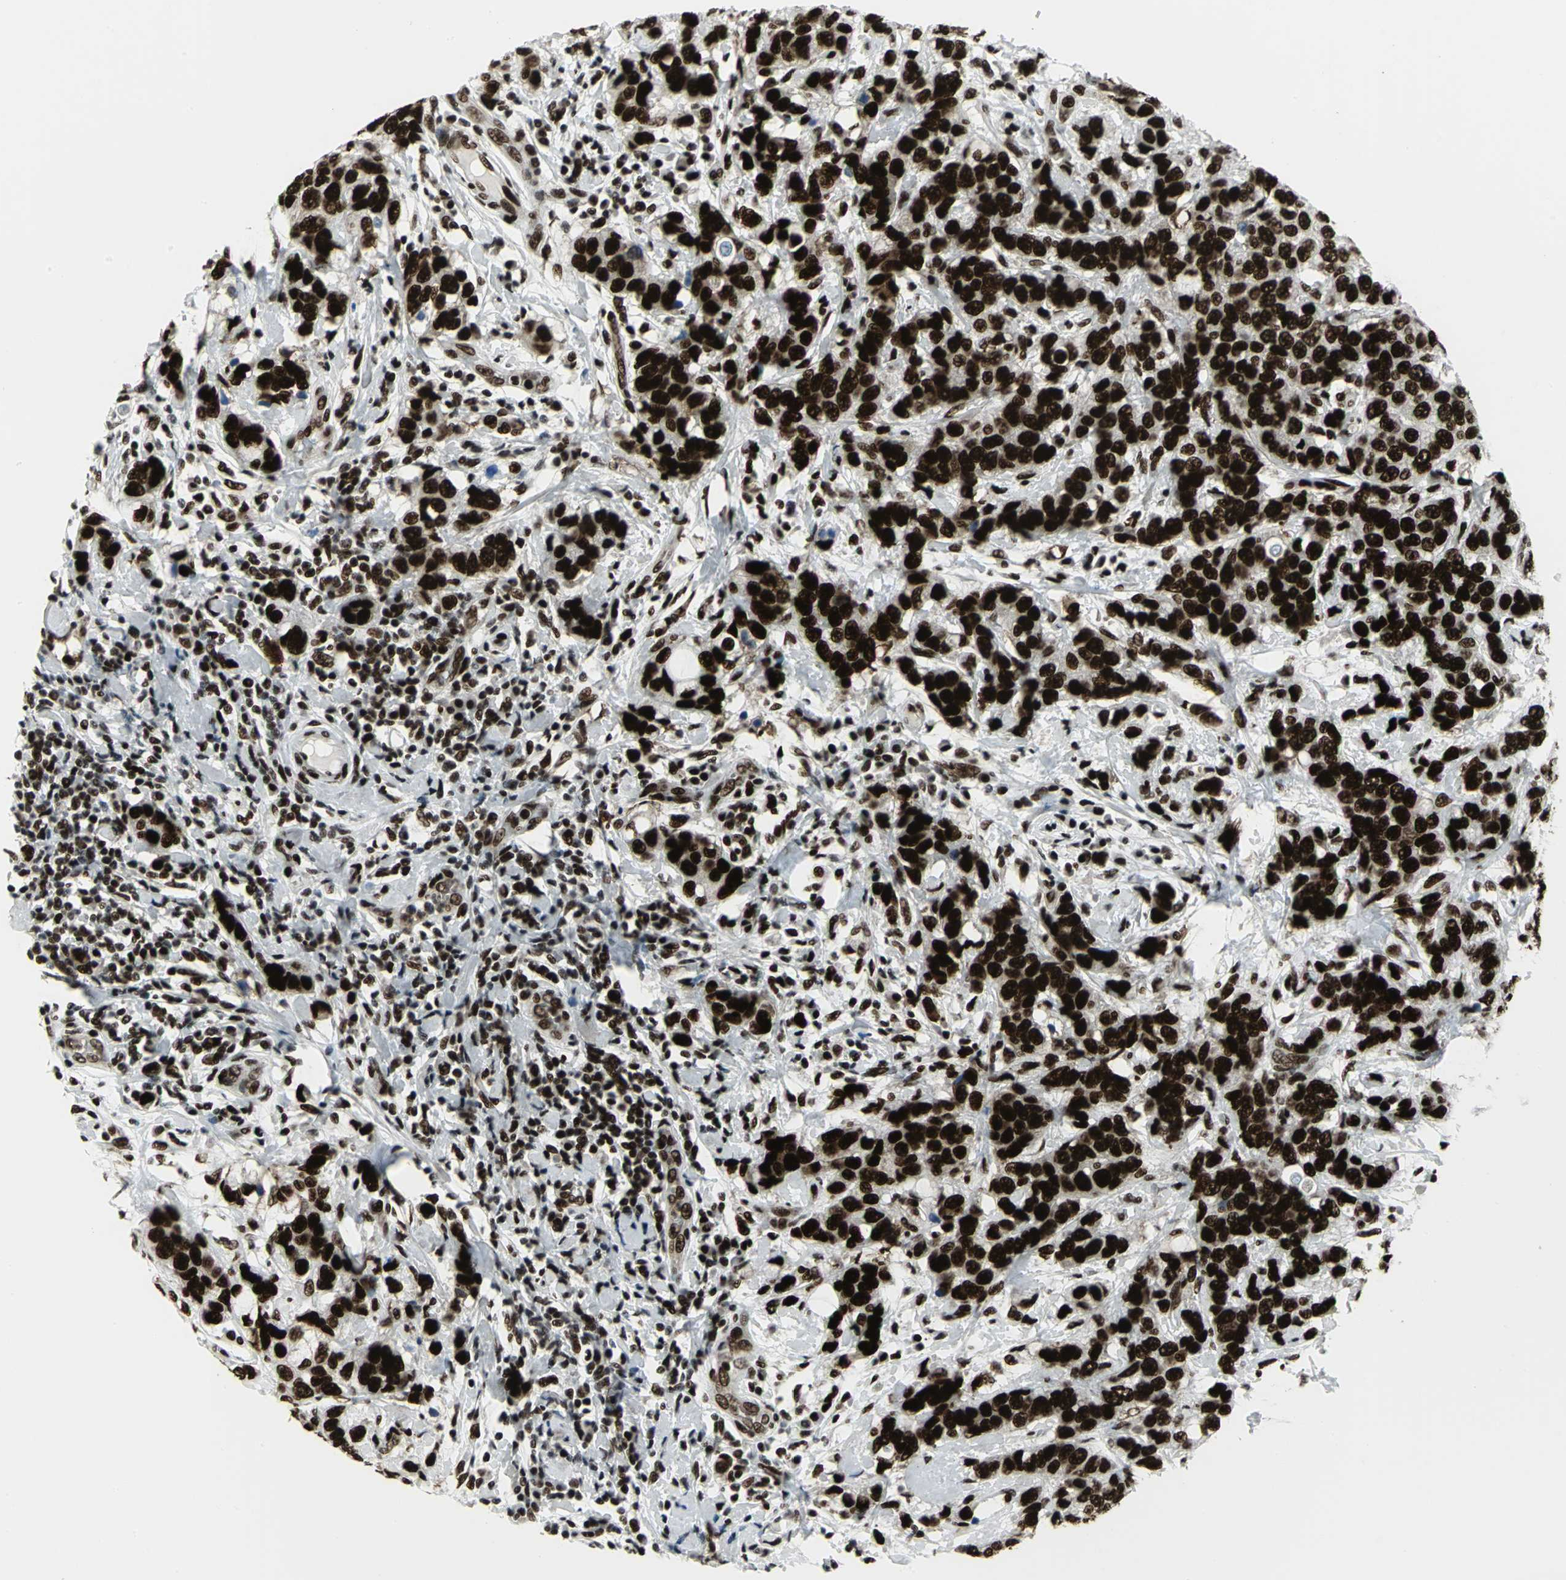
{"staining": {"intensity": "strong", "quantity": ">75%", "location": "nuclear"}, "tissue": "breast cancer", "cell_type": "Tumor cells", "image_type": "cancer", "snomed": [{"axis": "morphology", "description": "Duct carcinoma"}, {"axis": "topography", "description": "Breast"}], "caption": "Immunohistochemistry (IHC) photomicrograph of neoplastic tissue: human infiltrating ductal carcinoma (breast) stained using immunohistochemistry (IHC) reveals high levels of strong protein expression localized specifically in the nuclear of tumor cells, appearing as a nuclear brown color.", "gene": "SMARCA4", "patient": {"sex": "female", "age": 27}}